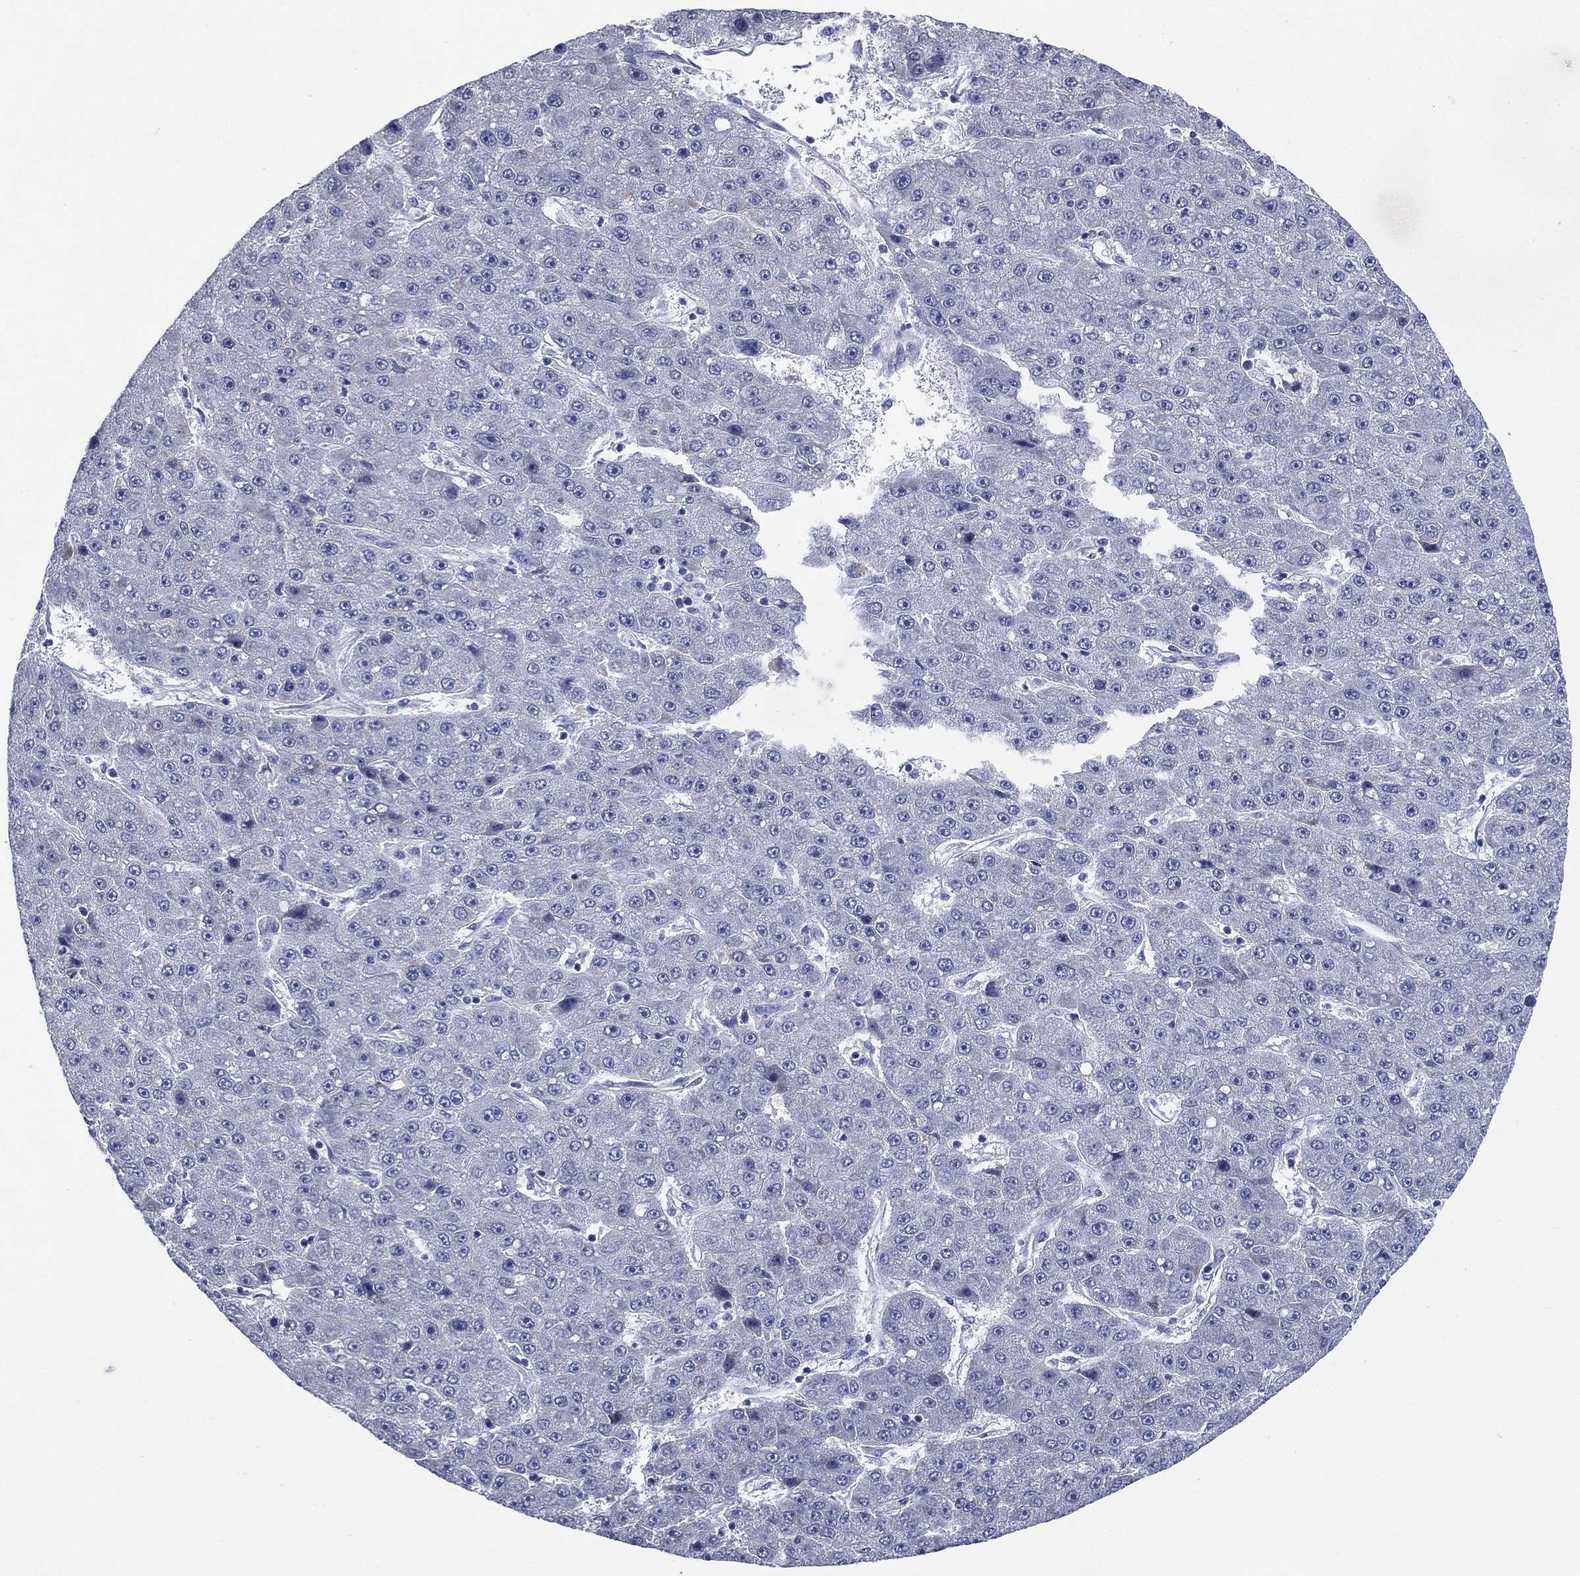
{"staining": {"intensity": "negative", "quantity": "none", "location": "none"}, "tissue": "liver cancer", "cell_type": "Tumor cells", "image_type": "cancer", "snomed": [{"axis": "morphology", "description": "Carcinoma, Hepatocellular, NOS"}, {"axis": "topography", "description": "Liver"}], "caption": "The immunohistochemistry micrograph has no significant expression in tumor cells of hepatocellular carcinoma (liver) tissue. (DAB immunohistochemistry (IHC), high magnification).", "gene": "KRT35", "patient": {"sex": "male", "age": 67}}